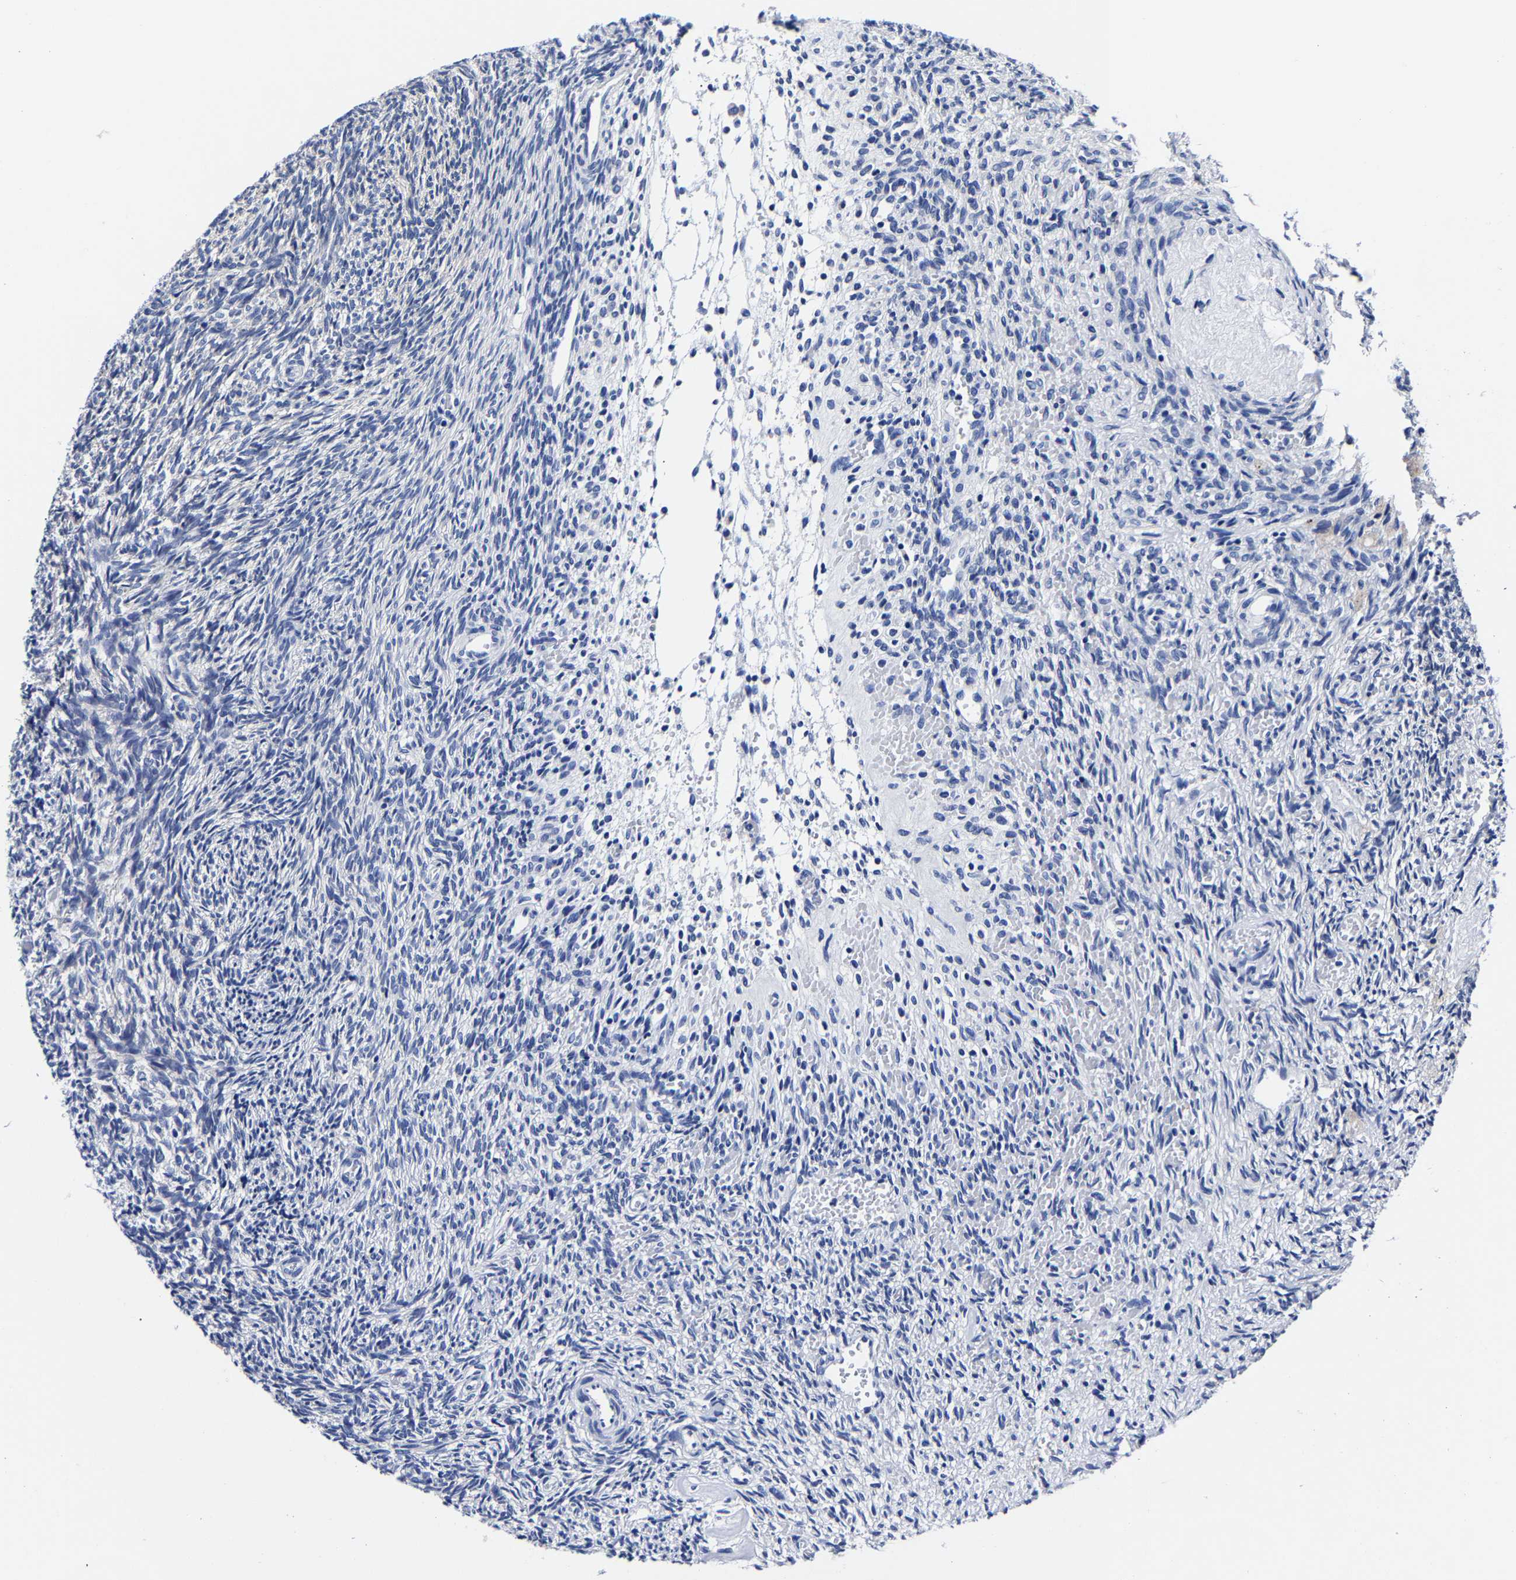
{"staining": {"intensity": "negative", "quantity": "none", "location": "none"}, "tissue": "ovary", "cell_type": "Follicle cells", "image_type": "normal", "snomed": [{"axis": "morphology", "description": "Normal tissue, NOS"}, {"axis": "topography", "description": "Ovary"}], "caption": "Follicle cells show no significant staining in benign ovary. The staining is performed using DAB brown chromogen with nuclei counter-stained in using hematoxylin.", "gene": "CPA2", "patient": {"sex": "female", "age": 41}}